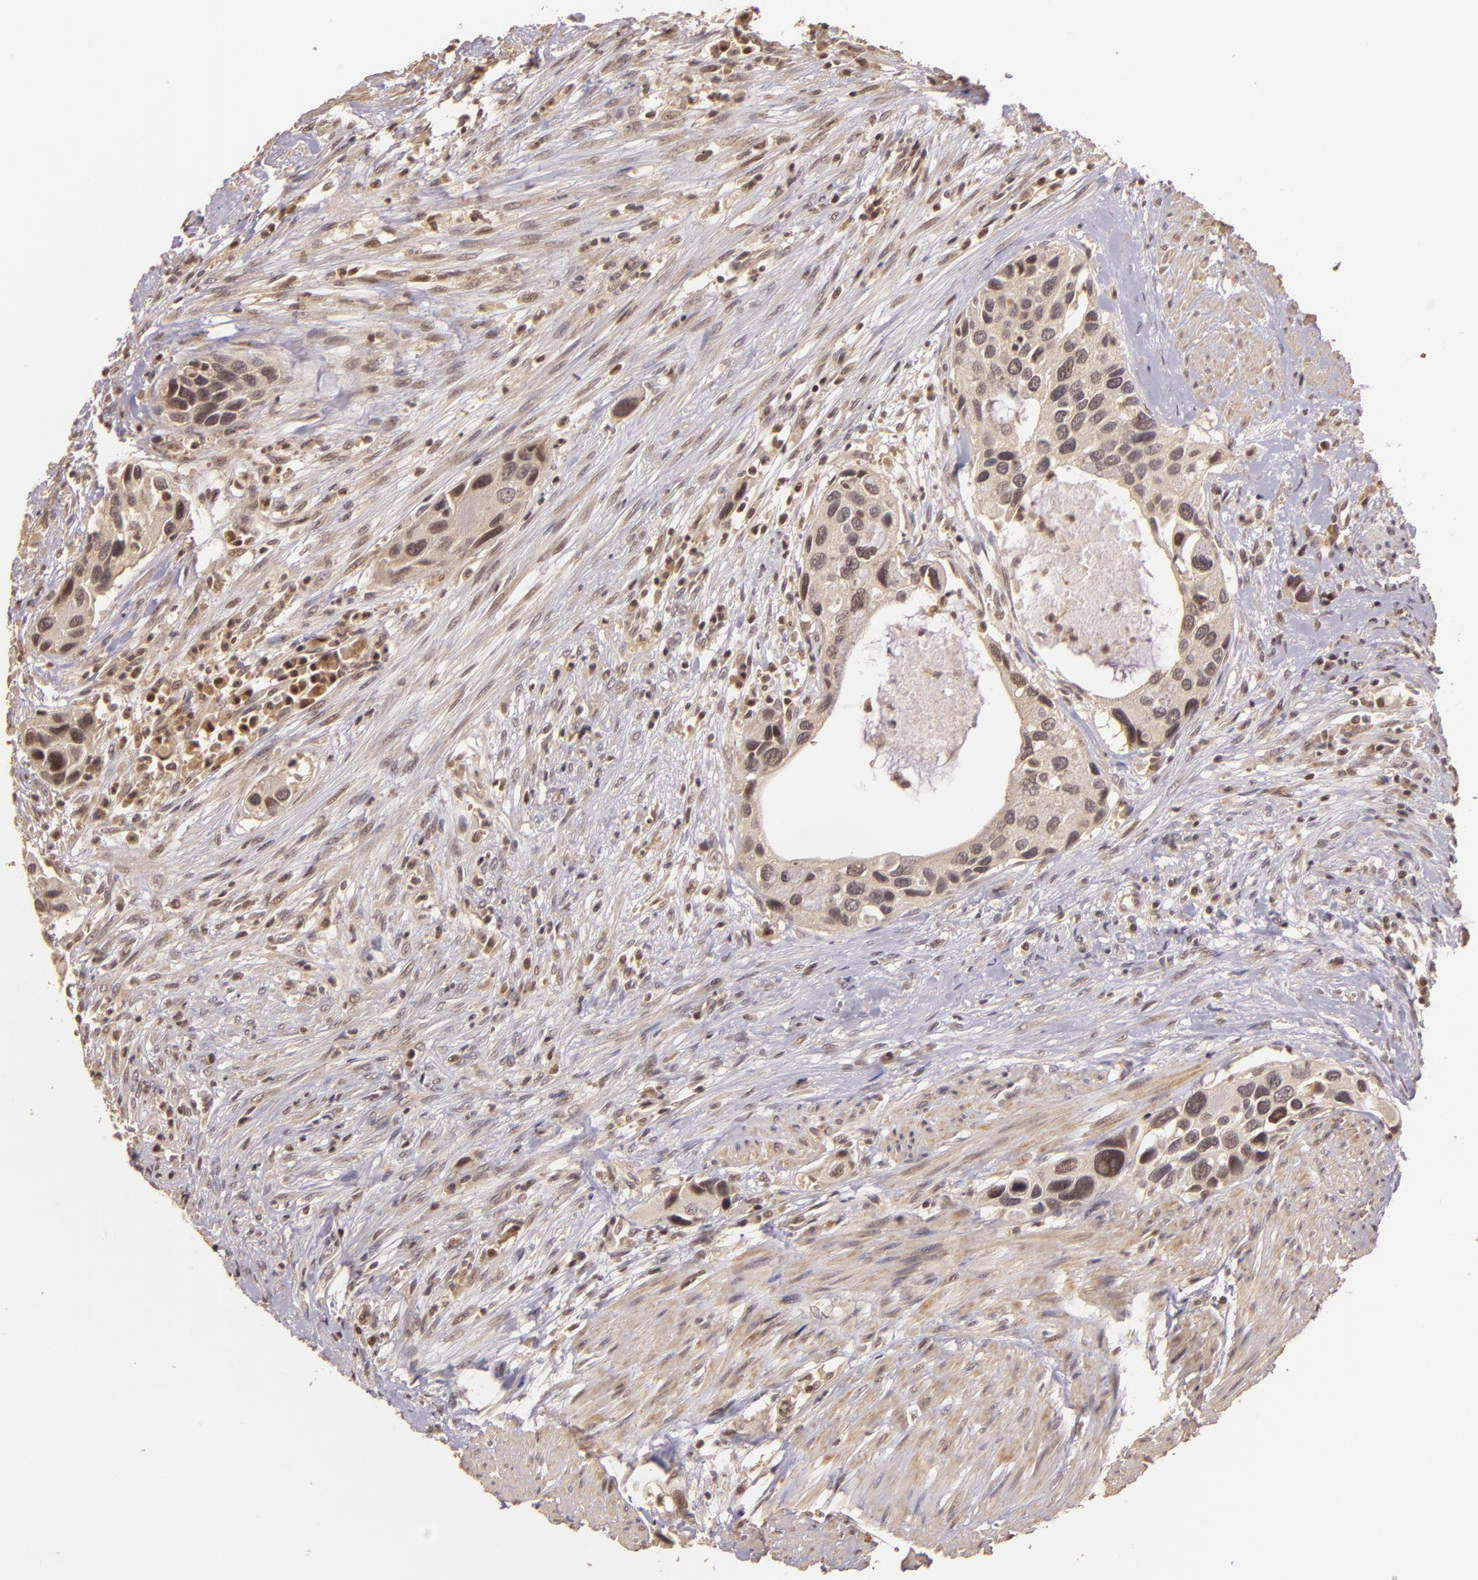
{"staining": {"intensity": "weak", "quantity": ">75%", "location": "cytoplasmic/membranous"}, "tissue": "urothelial cancer", "cell_type": "Tumor cells", "image_type": "cancer", "snomed": [{"axis": "morphology", "description": "Urothelial carcinoma, High grade"}, {"axis": "topography", "description": "Urinary bladder"}], "caption": "Urothelial carcinoma (high-grade) stained with a protein marker reveals weak staining in tumor cells.", "gene": "TXNRD2", "patient": {"sex": "male", "age": 66}}